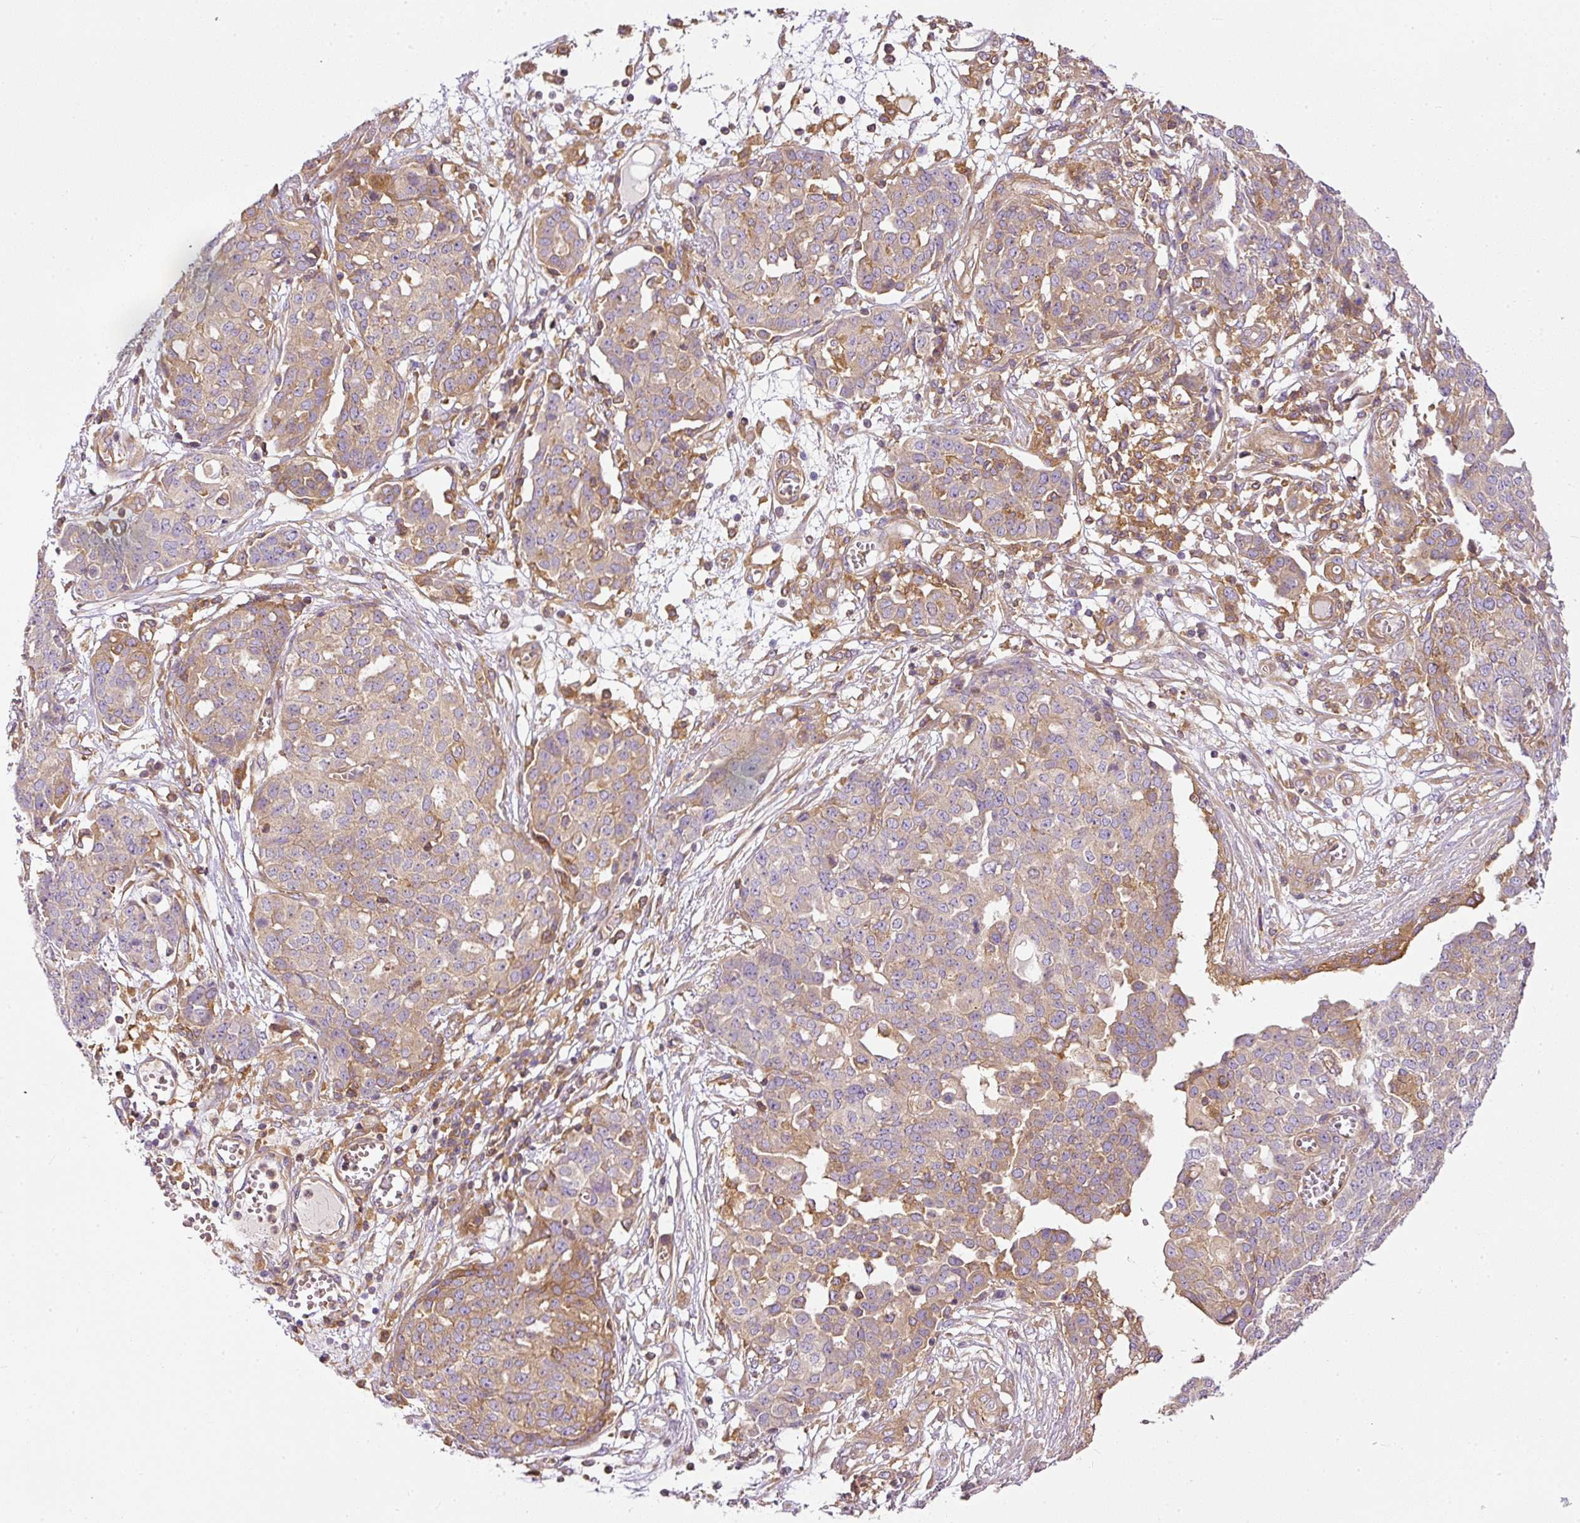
{"staining": {"intensity": "moderate", "quantity": "<25%", "location": "cytoplasmic/membranous"}, "tissue": "ovarian cancer", "cell_type": "Tumor cells", "image_type": "cancer", "snomed": [{"axis": "morphology", "description": "Cystadenocarcinoma, serous, NOS"}, {"axis": "topography", "description": "Soft tissue"}, {"axis": "topography", "description": "Ovary"}], "caption": "Human ovarian cancer stained with a protein marker displays moderate staining in tumor cells.", "gene": "TBC1D2B", "patient": {"sex": "female", "age": 57}}